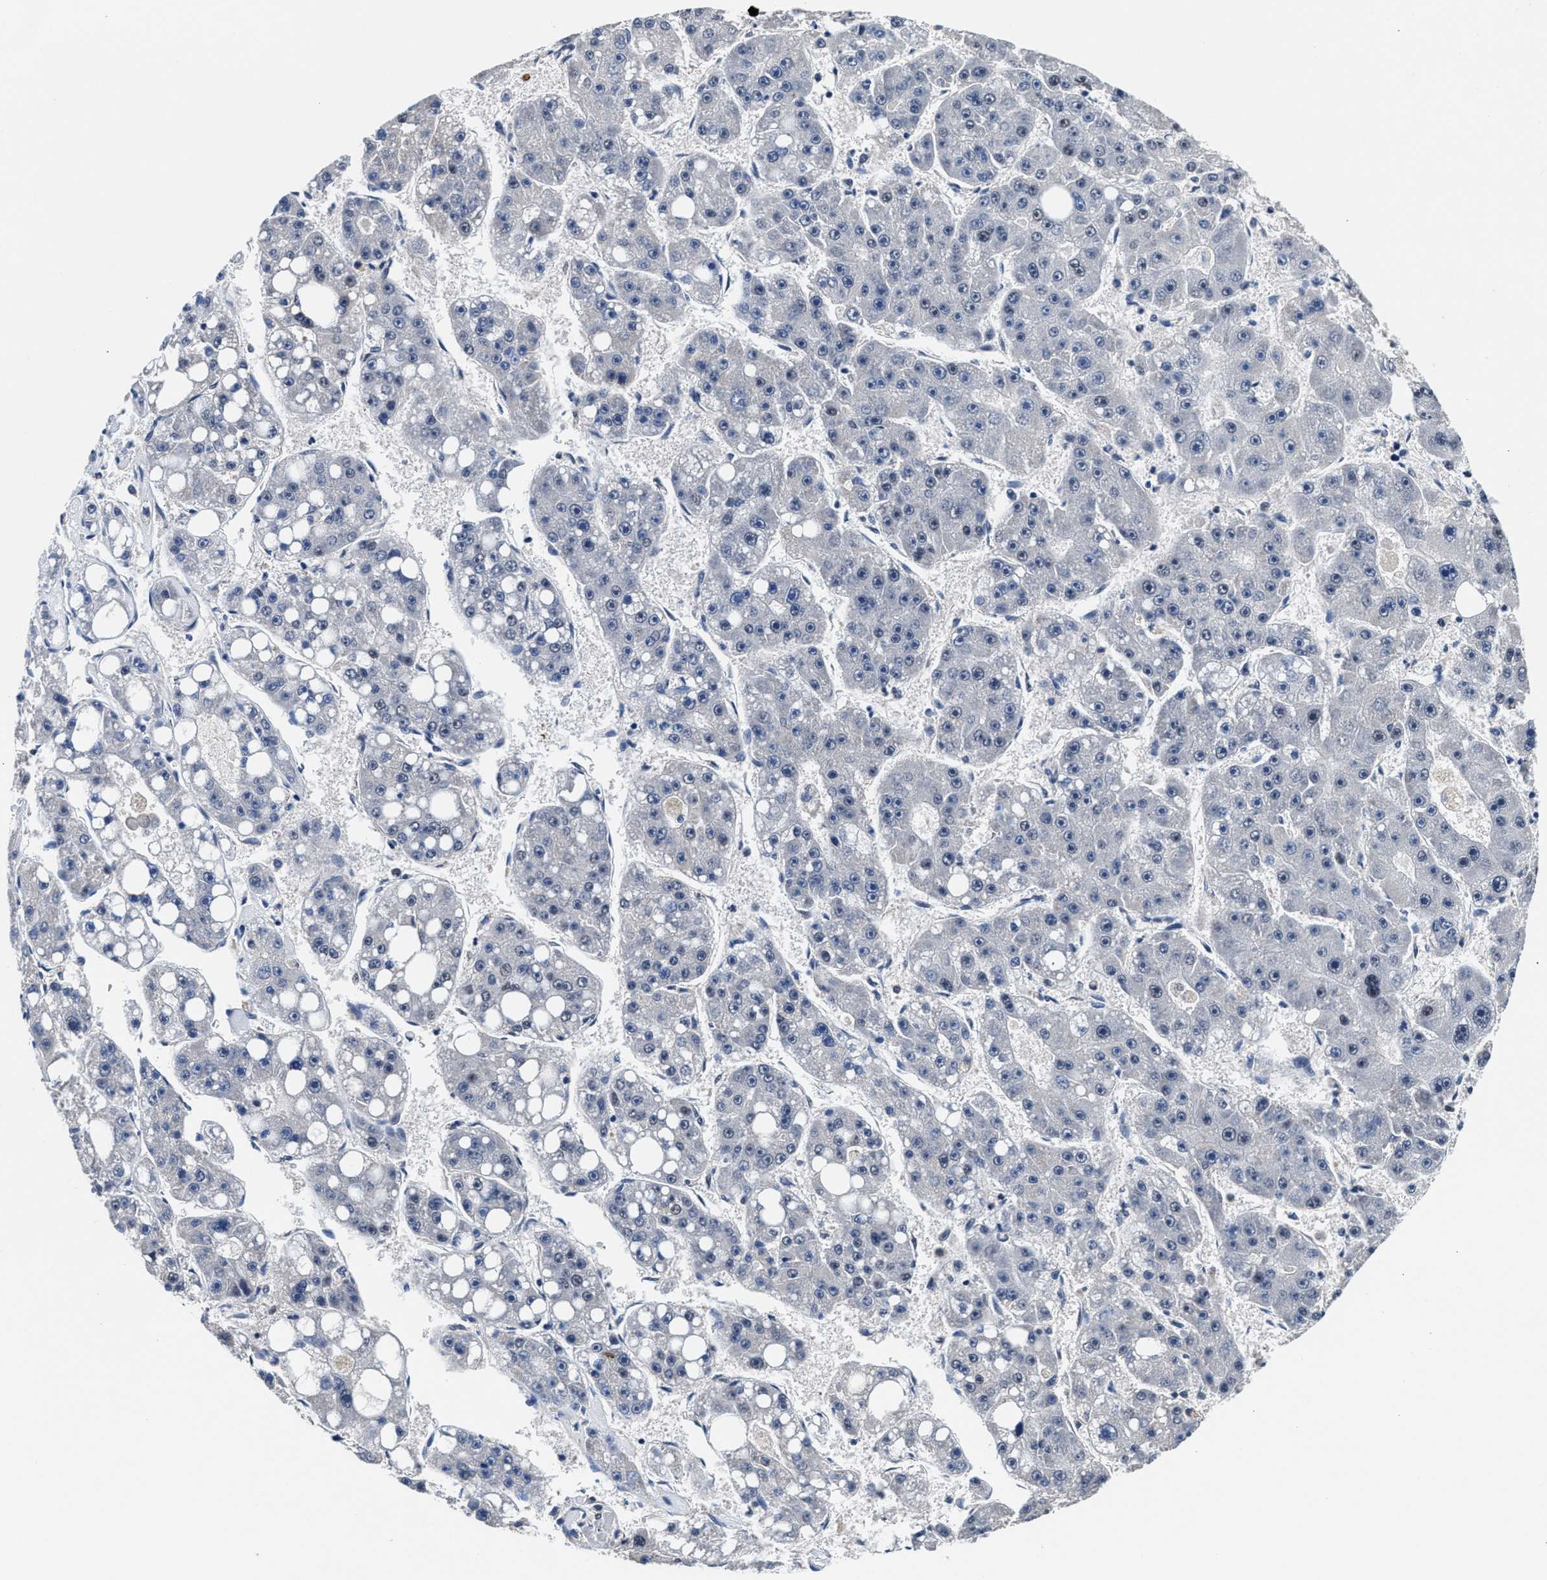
{"staining": {"intensity": "negative", "quantity": "none", "location": "none"}, "tissue": "liver cancer", "cell_type": "Tumor cells", "image_type": "cancer", "snomed": [{"axis": "morphology", "description": "Carcinoma, Hepatocellular, NOS"}, {"axis": "topography", "description": "Liver"}], "caption": "A high-resolution image shows immunohistochemistry (IHC) staining of liver hepatocellular carcinoma, which shows no significant positivity in tumor cells.", "gene": "USP16", "patient": {"sex": "female", "age": 61}}